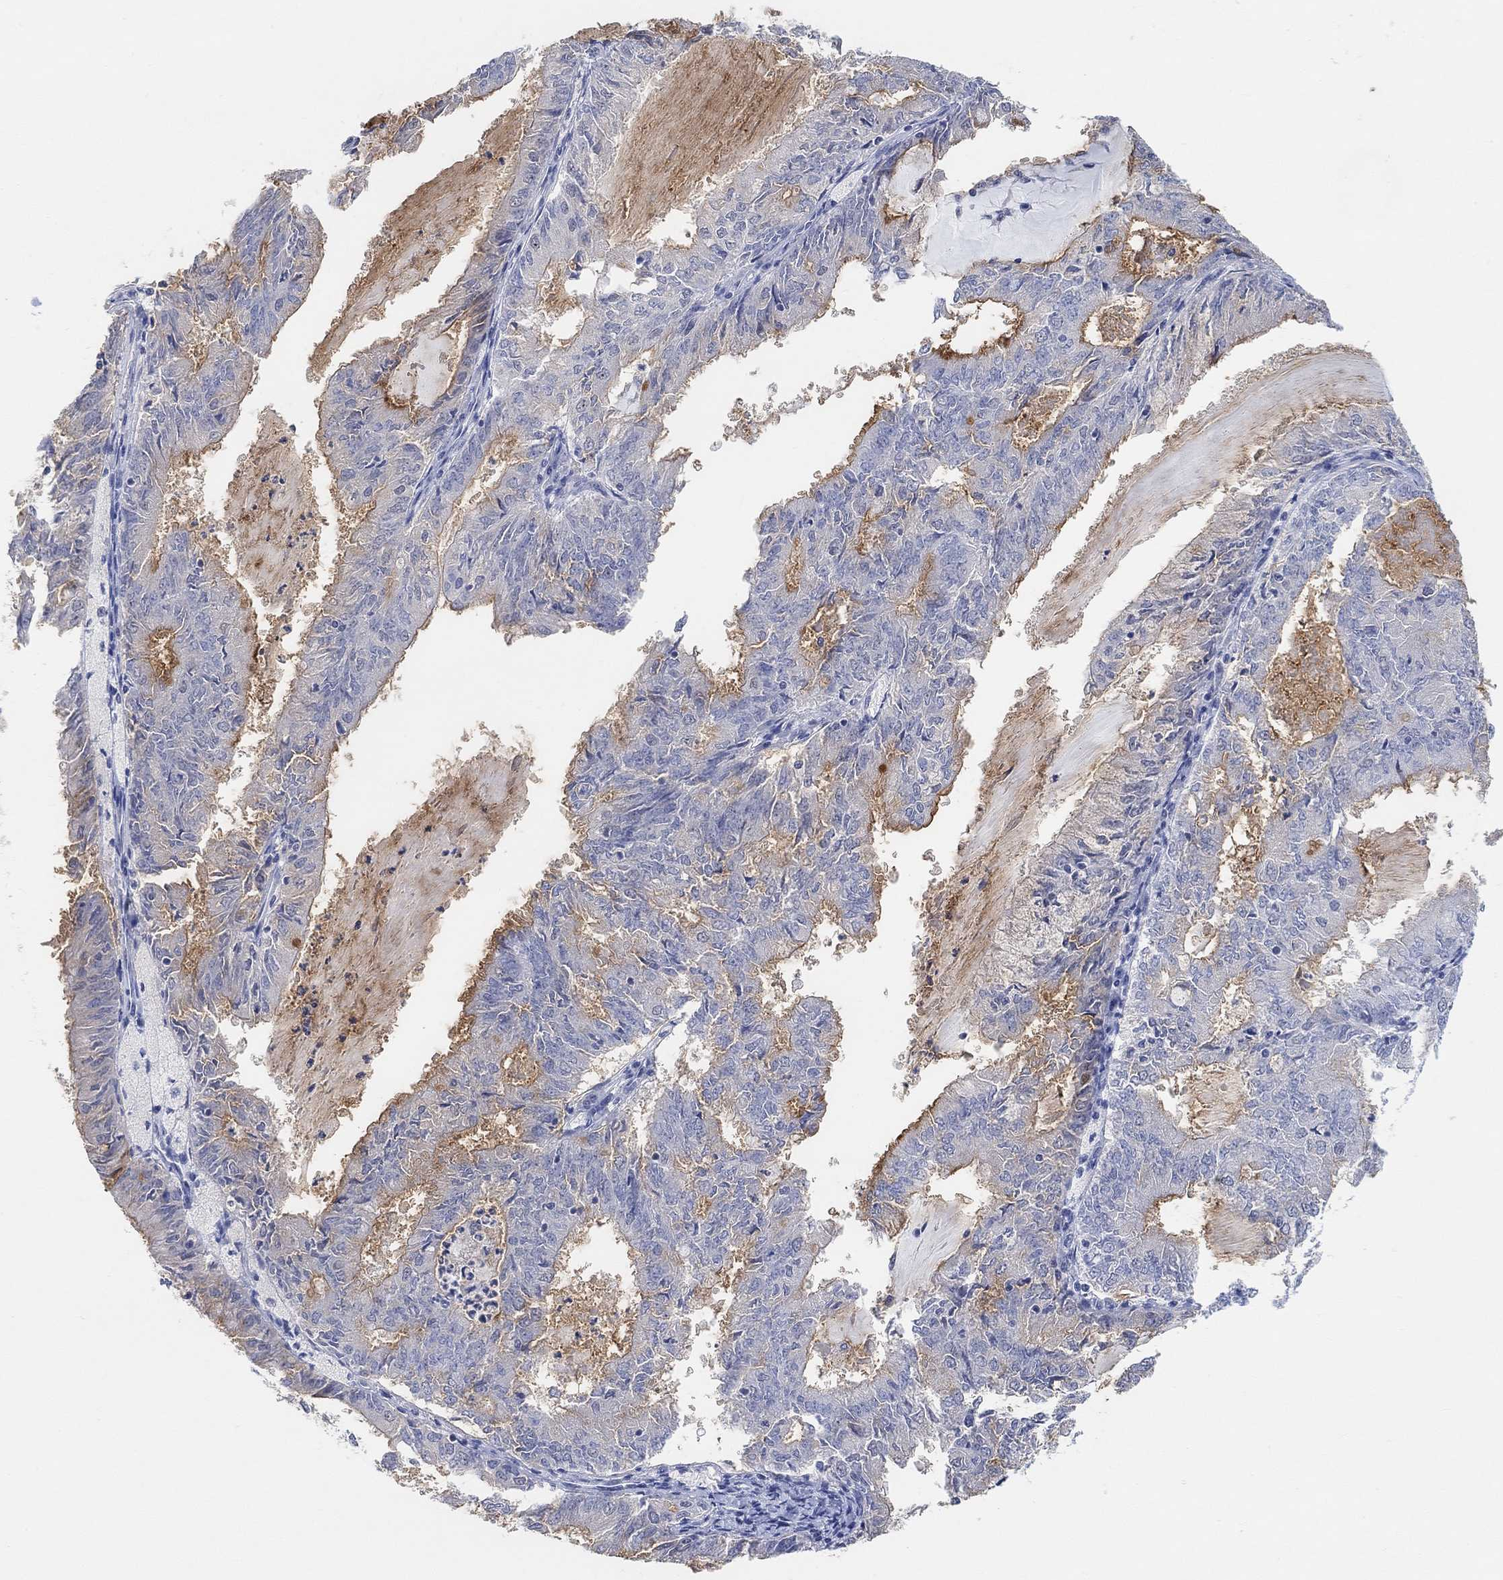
{"staining": {"intensity": "strong", "quantity": "25%-75%", "location": "cytoplasmic/membranous"}, "tissue": "endometrial cancer", "cell_type": "Tumor cells", "image_type": "cancer", "snomed": [{"axis": "morphology", "description": "Adenocarcinoma, NOS"}, {"axis": "topography", "description": "Endometrium"}], "caption": "Endometrial cancer was stained to show a protein in brown. There is high levels of strong cytoplasmic/membranous staining in approximately 25%-75% of tumor cells.", "gene": "MUC1", "patient": {"sex": "female", "age": 57}}